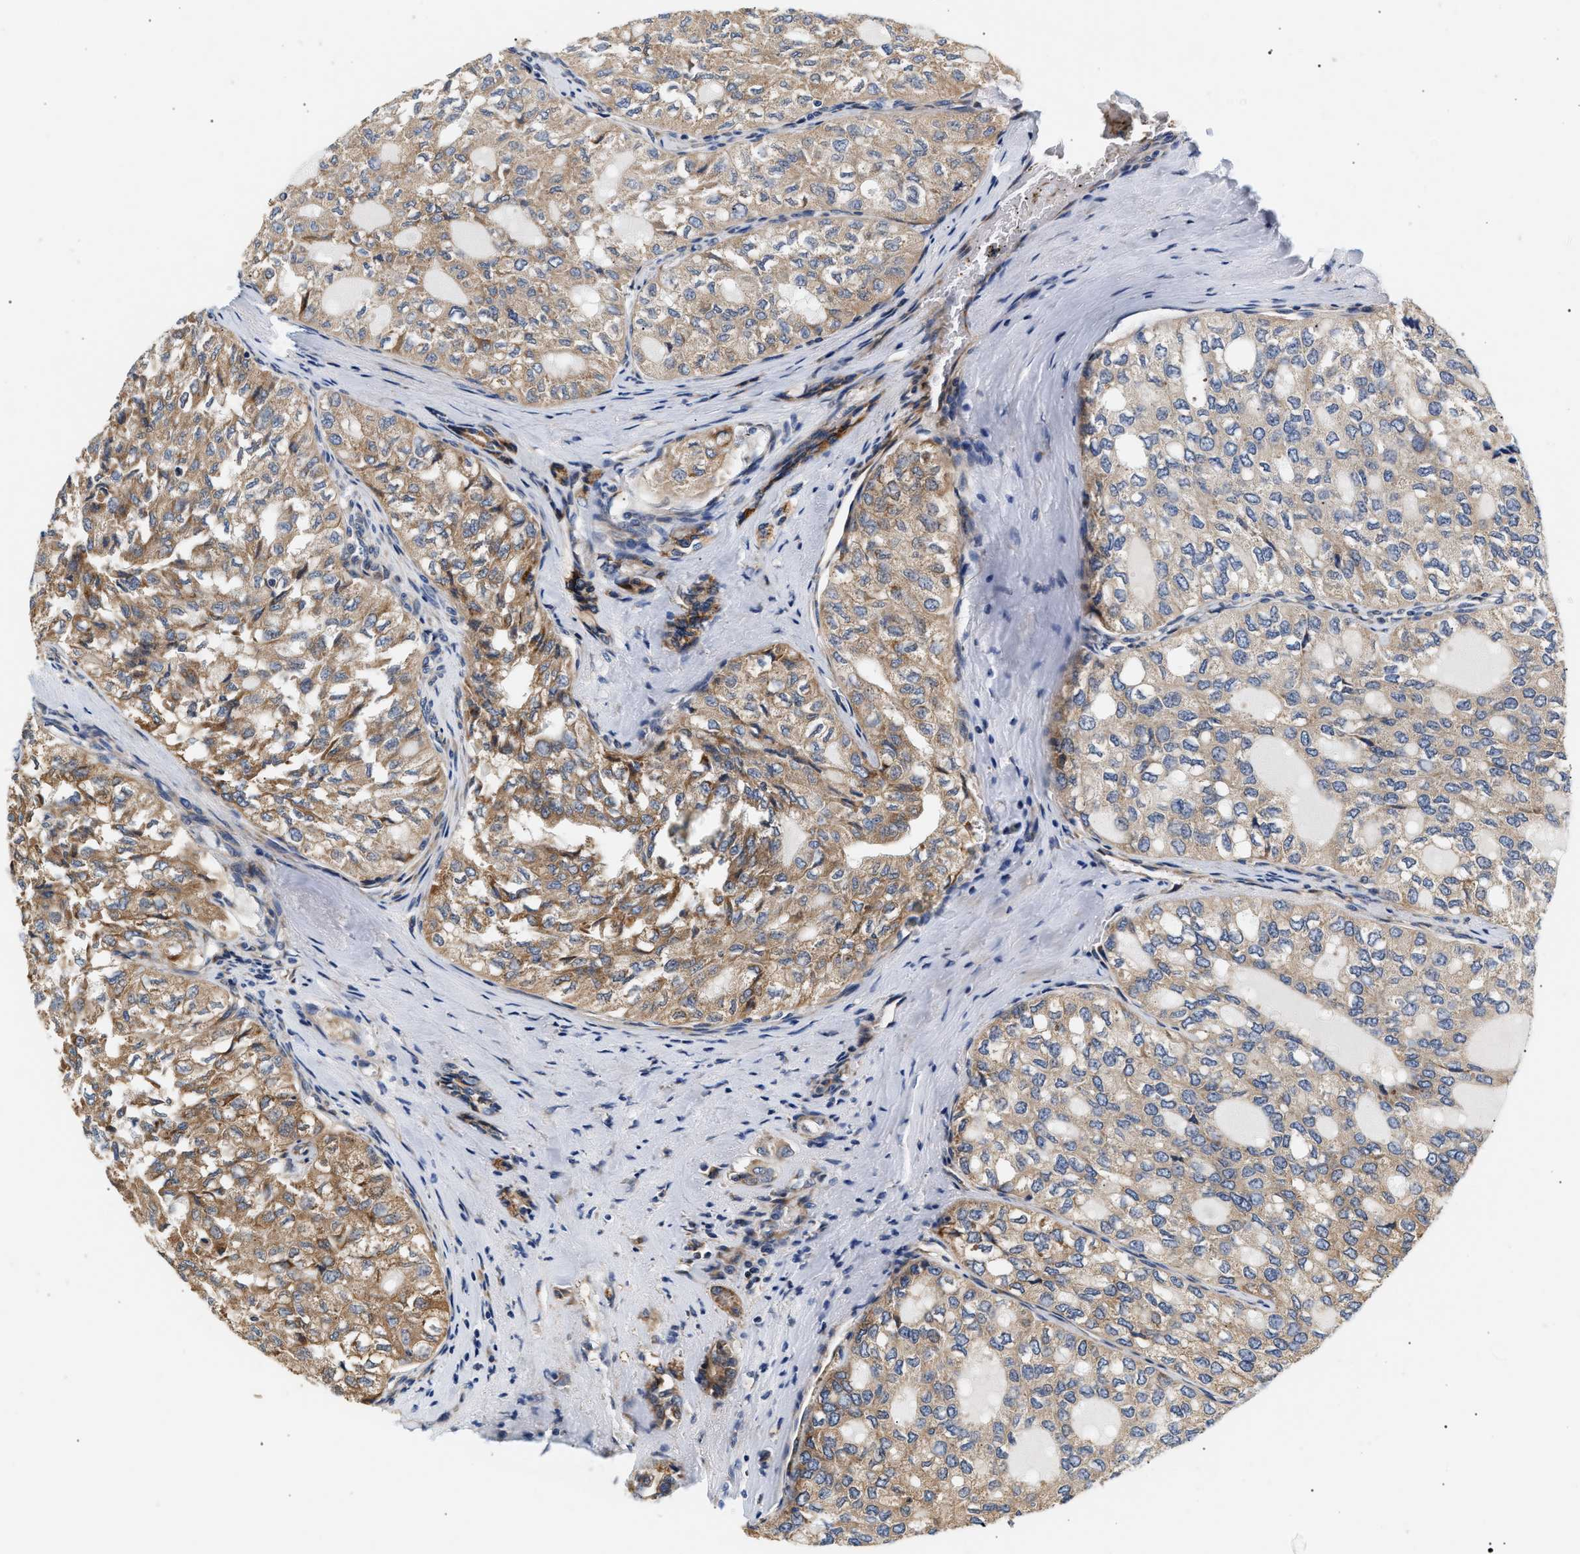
{"staining": {"intensity": "moderate", "quantity": ">75%", "location": "cytoplasmic/membranous"}, "tissue": "thyroid cancer", "cell_type": "Tumor cells", "image_type": "cancer", "snomed": [{"axis": "morphology", "description": "Follicular adenoma carcinoma, NOS"}, {"axis": "topography", "description": "Thyroid gland"}], "caption": "Thyroid follicular adenoma carcinoma tissue demonstrates moderate cytoplasmic/membranous positivity in approximately >75% of tumor cells, visualized by immunohistochemistry. The protein of interest is shown in brown color, while the nuclei are stained blue.", "gene": "IFT74", "patient": {"sex": "male", "age": 75}}